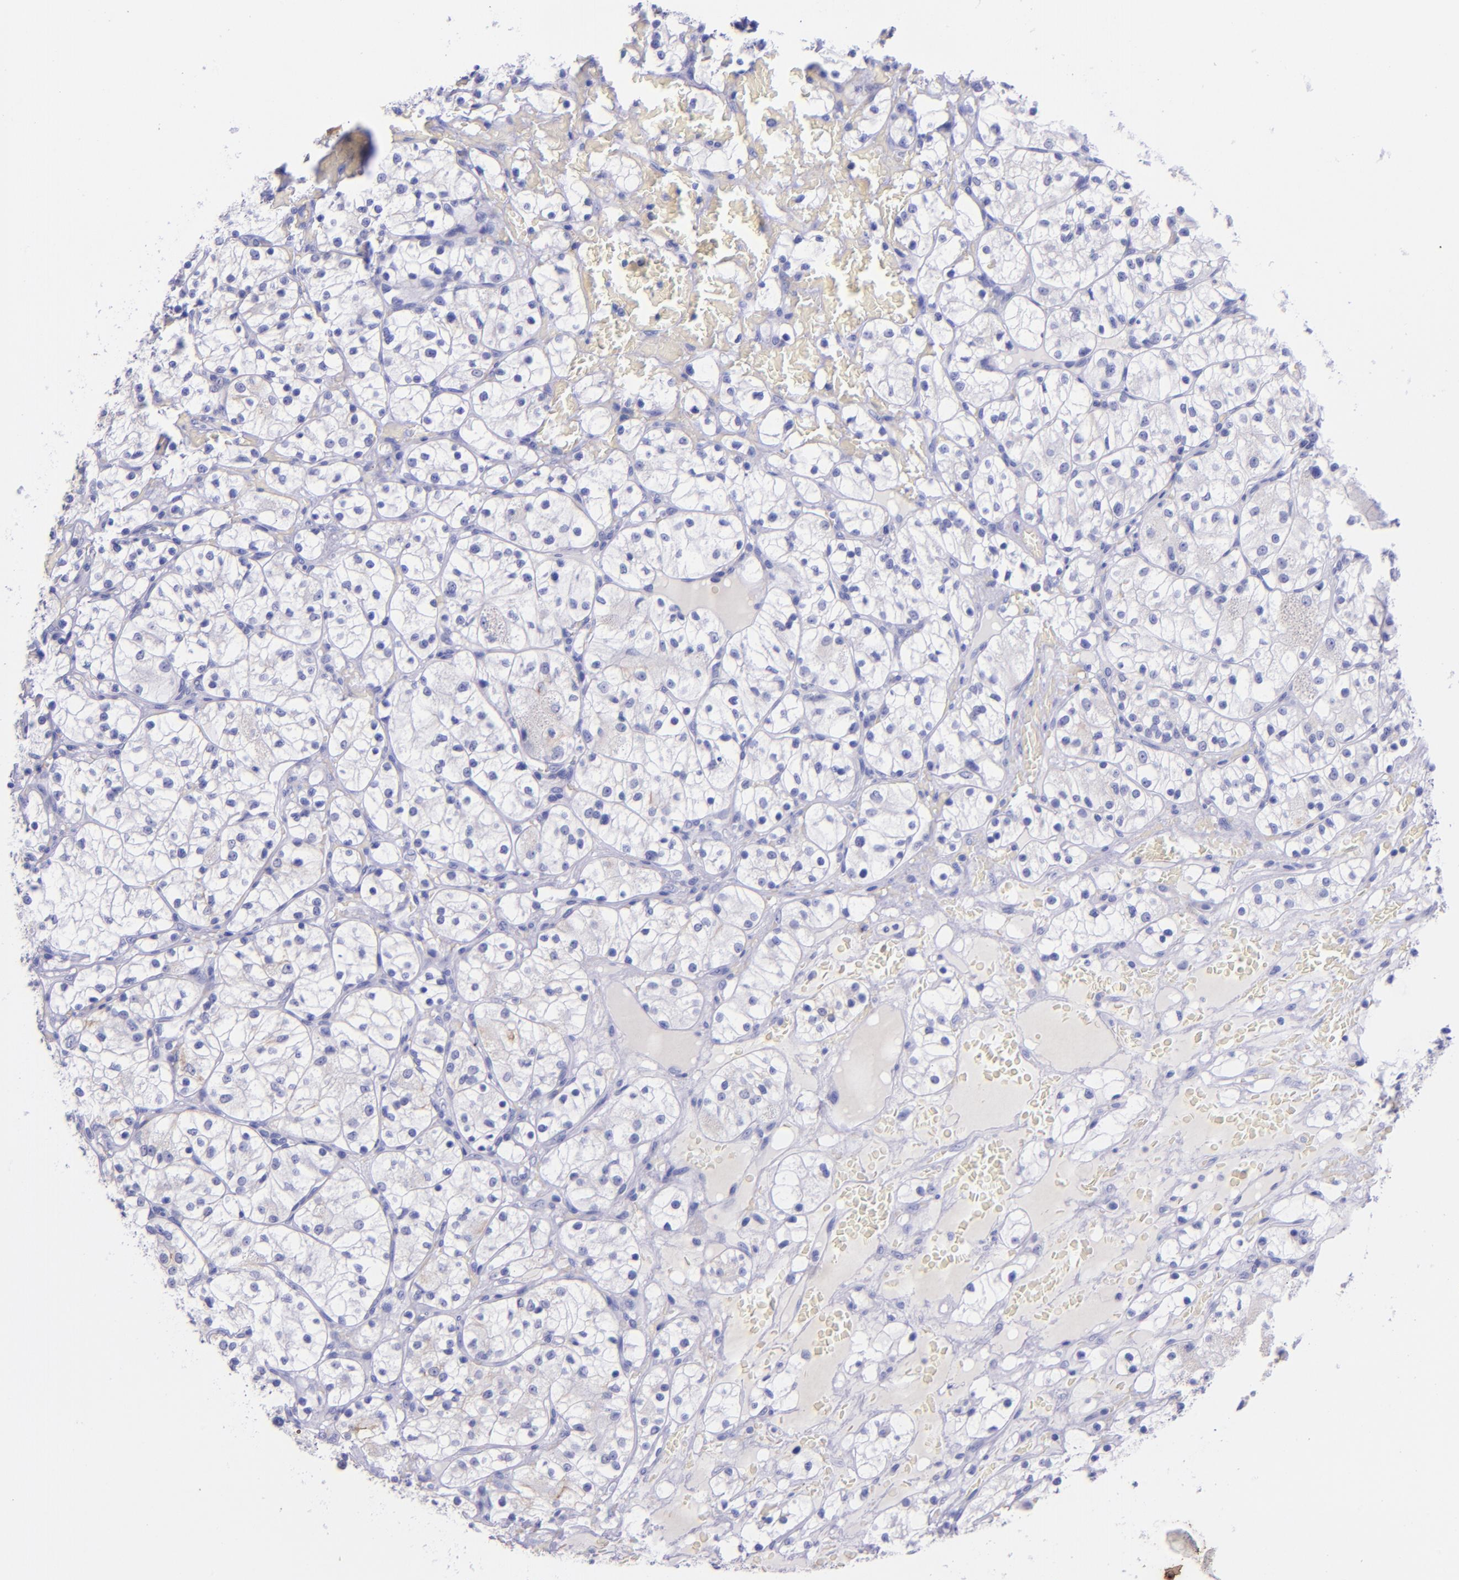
{"staining": {"intensity": "negative", "quantity": "none", "location": "none"}, "tissue": "renal cancer", "cell_type": "Tumor cells", "image_type": "cancer", "snomed": [{"axis": "morphology", "description": "Adenocarcinoma, NOS"}, {"axis": "topography", "description": "Kidney"}], "caption": "Human renal adenocarcinoma stained for a protein using immunohistochemistry (IHC) displays no positivity in tumor cells.", "gene": "KRT4", "patient": {"sex": "female", "age": 60}}